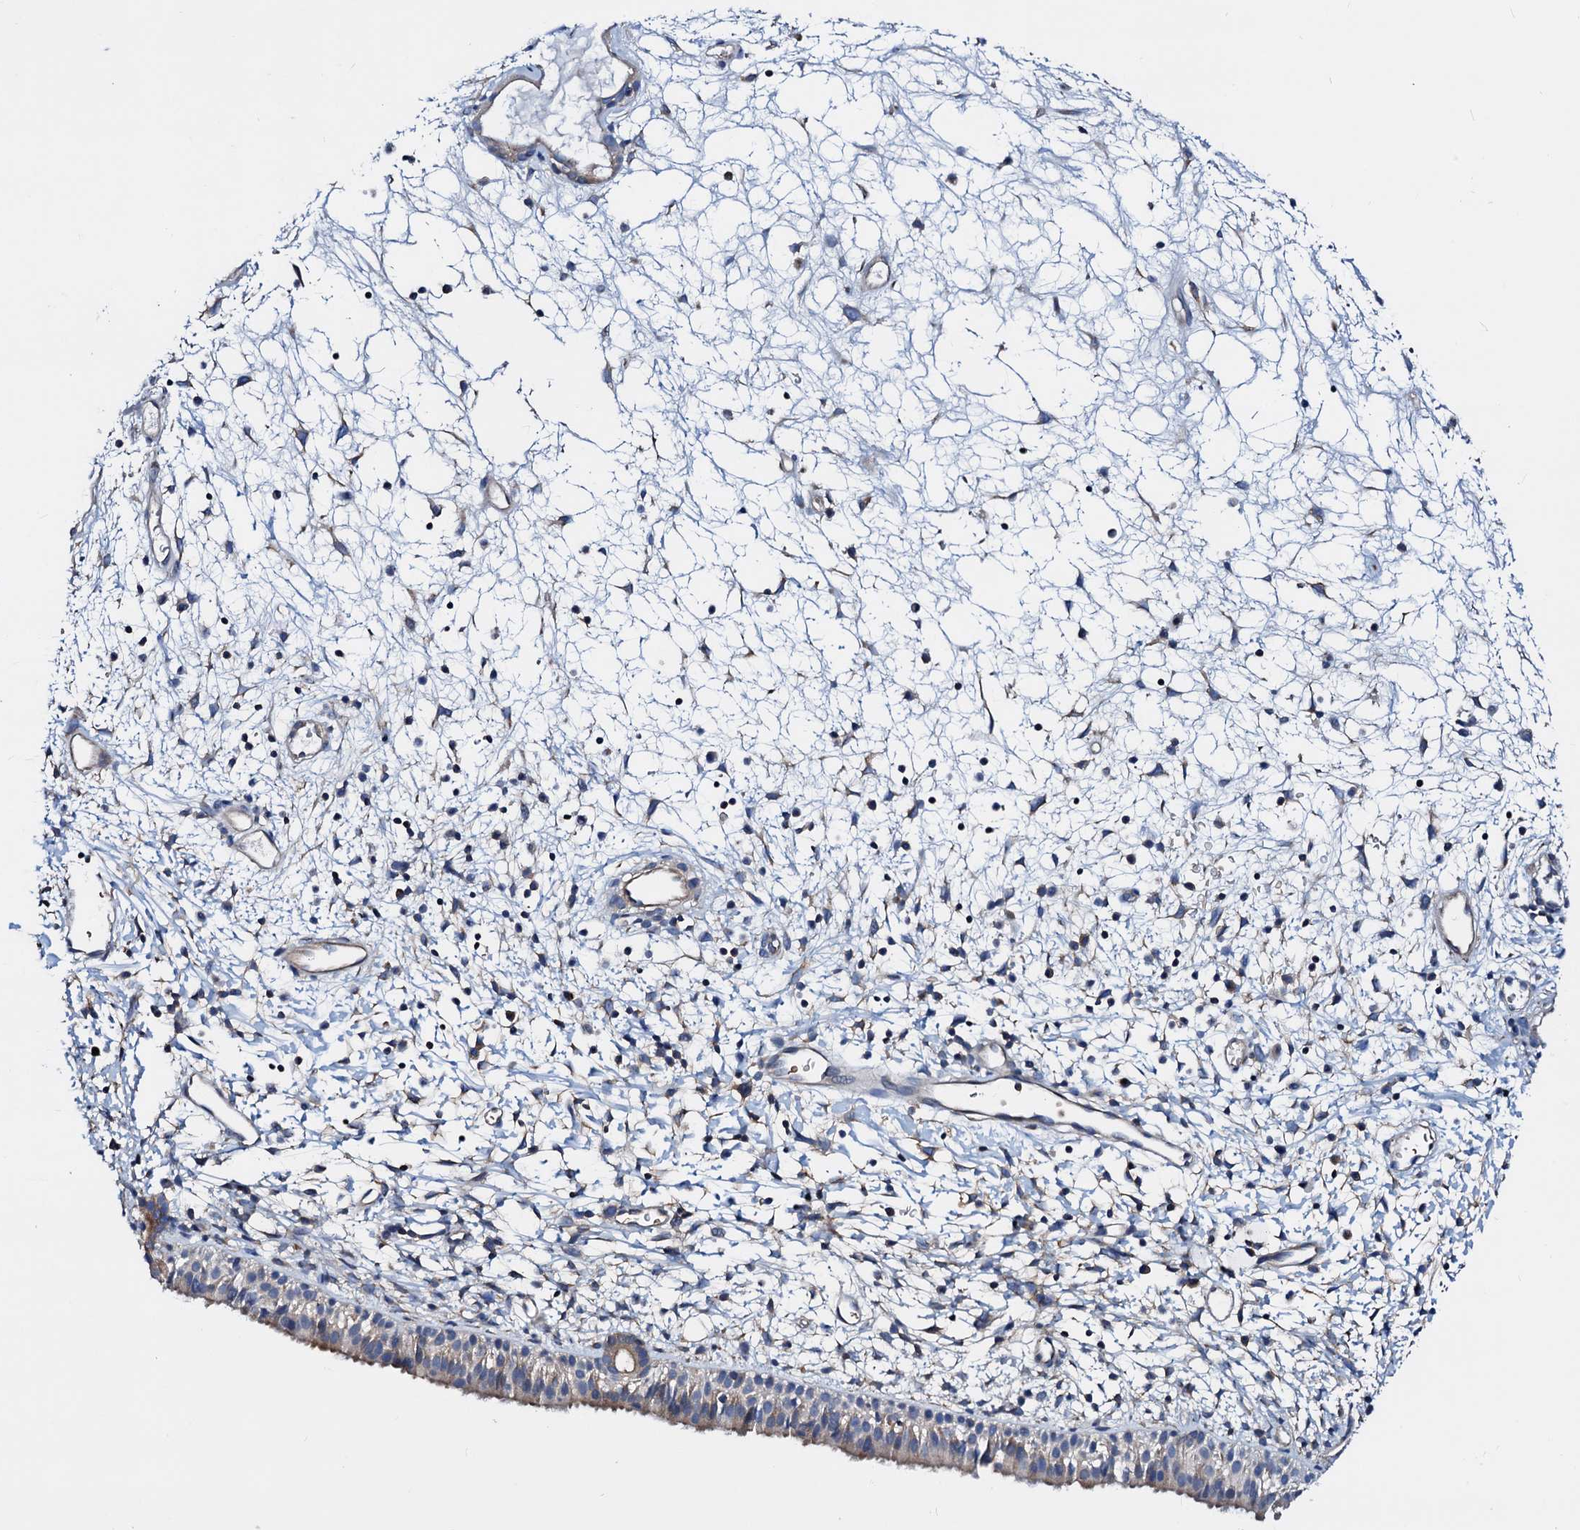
{"staining": {"intensity": "weak", "quantity": "<25%", "location": "cytoplasmic/membranous"}, "tissue": "nasopharynx", "cell_type": "Respiratory epithelial cells", "image_type": "normal", "snomed": [{"axis": "morphology", "description": "Normal tissue, NOS"}, {"axis": "topography", "description": "Nasopharynx"}], "caption": "Histopathology image shows no protein expression in respiratory epithelial cells of normal nasopharynx.", "gene": "GCOM1", "patient": {"sex": "male", "age": 22}}